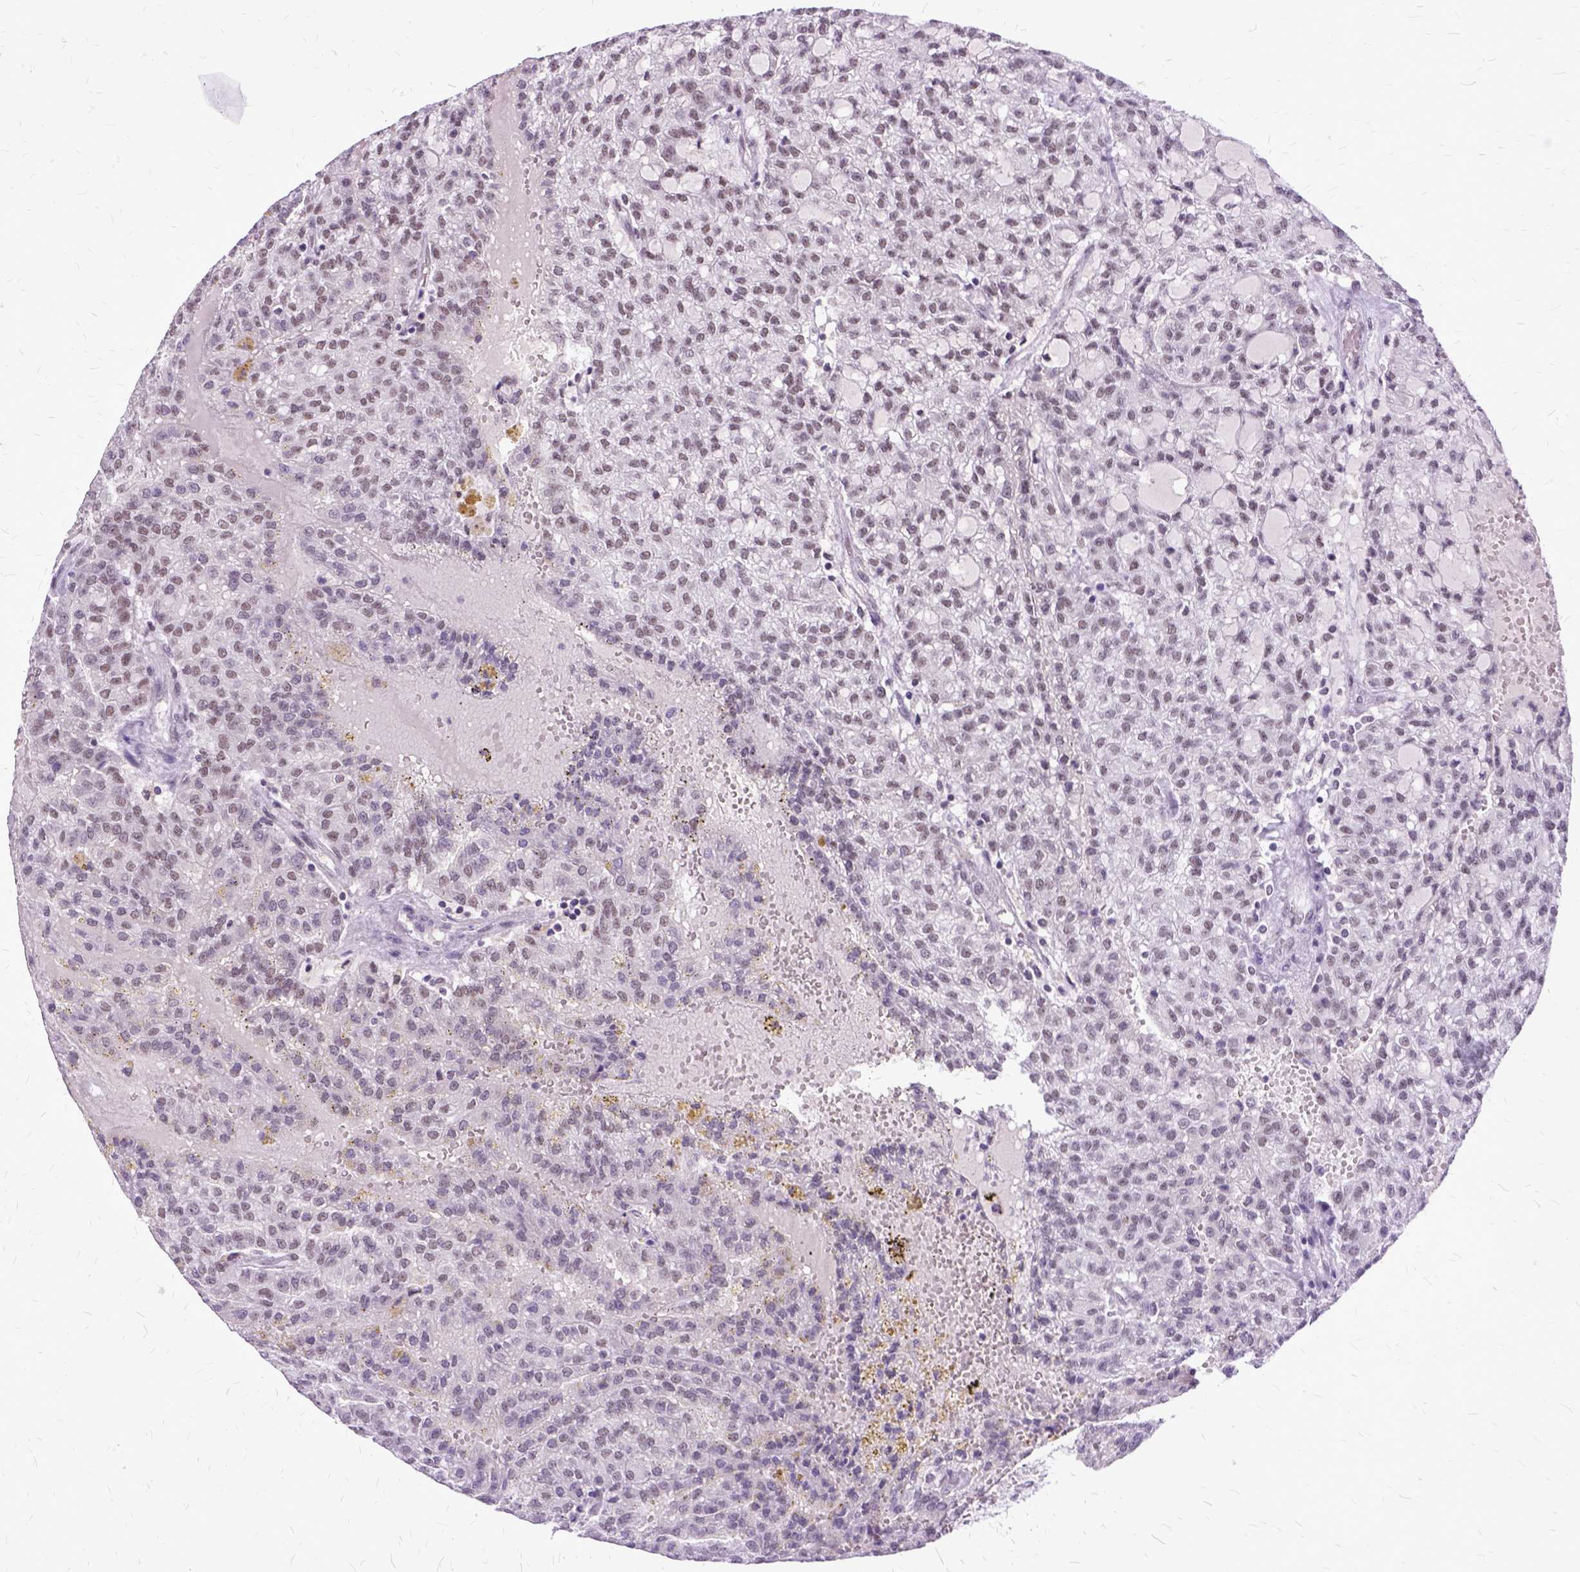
{"staining": {"intensity": "weak", "quantity": ">75%", "location": "nuclear"}, "tissue": "renal cancer", "cell_type": "Tumor cells", "image_type": "cancer", "snomed": [{"axis": "morphology", "description": "Adenocarcinoma, NOS"}, {"axis": "topography", "description": "Kidney"}], "caption": "DAB (3,3'-diaminobenzidine) immunohistochemical staining of renal cancer (adenocarcinoma) shows weak nuclear protein expression in about >75% of tumor cells.", "gene": "SETD1A", "patient": {"sex": "male", "age": 63}}